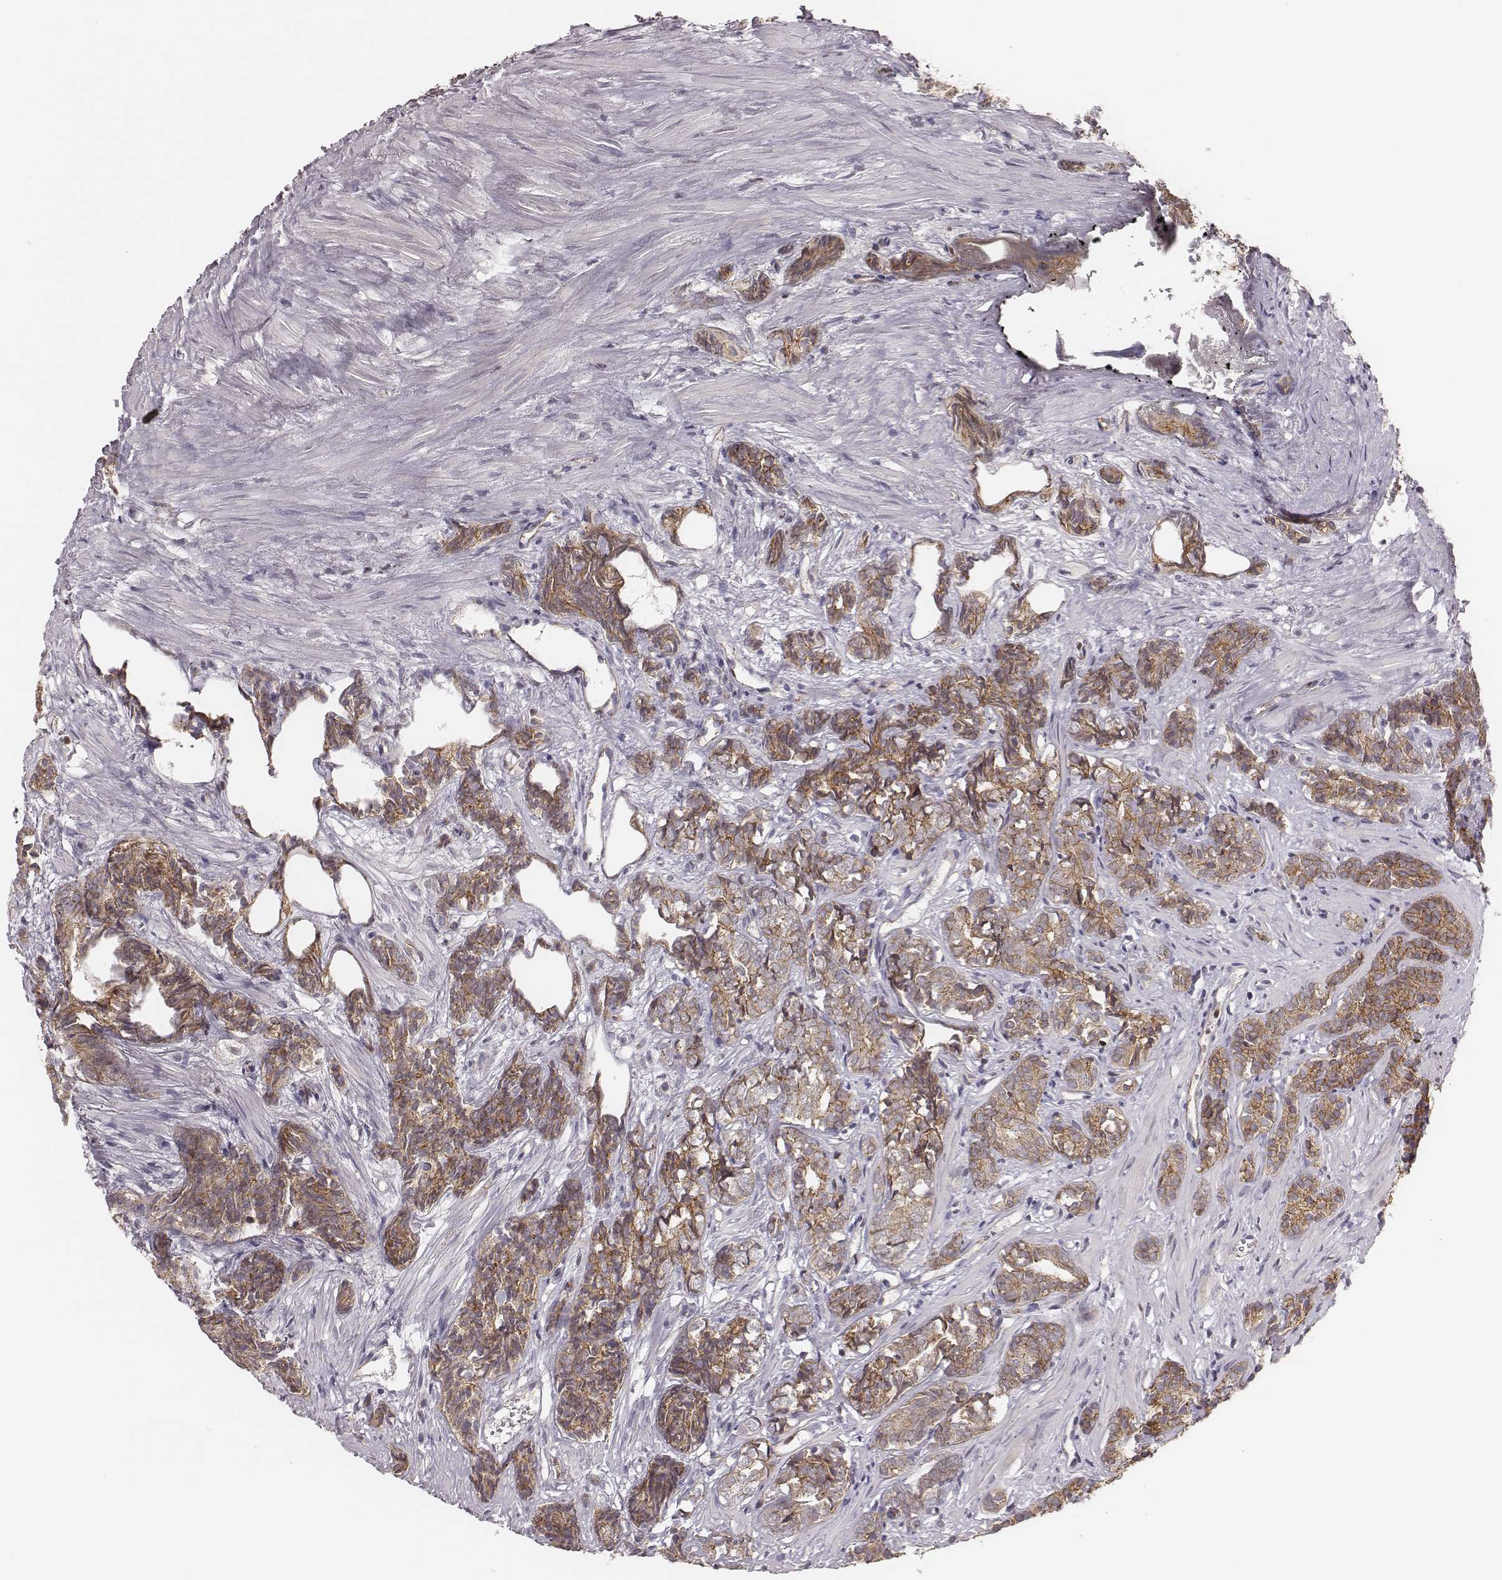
{"staining": {"intensity": "moderate", "quantity": ">75%", "location": "cytoplasmic/membranous"}, "tissue": "prostate cancer", "cell_type": "Tumor cells", "image_type": "cancer", "snomed": [{"axis": "morphology", "description": "Adenocarcinoma, High grade"}, {"axis": "topography", "description": "Prostate"}], "caption": "This image displays immunohistochemistry (IHC) staining of prostate cancer, with medium moderate cytoplasmic/membranous expression in approximately >75% of tumor cells.", "gene": "WDR59", "patient": {"sex": "male", "age": 84}}